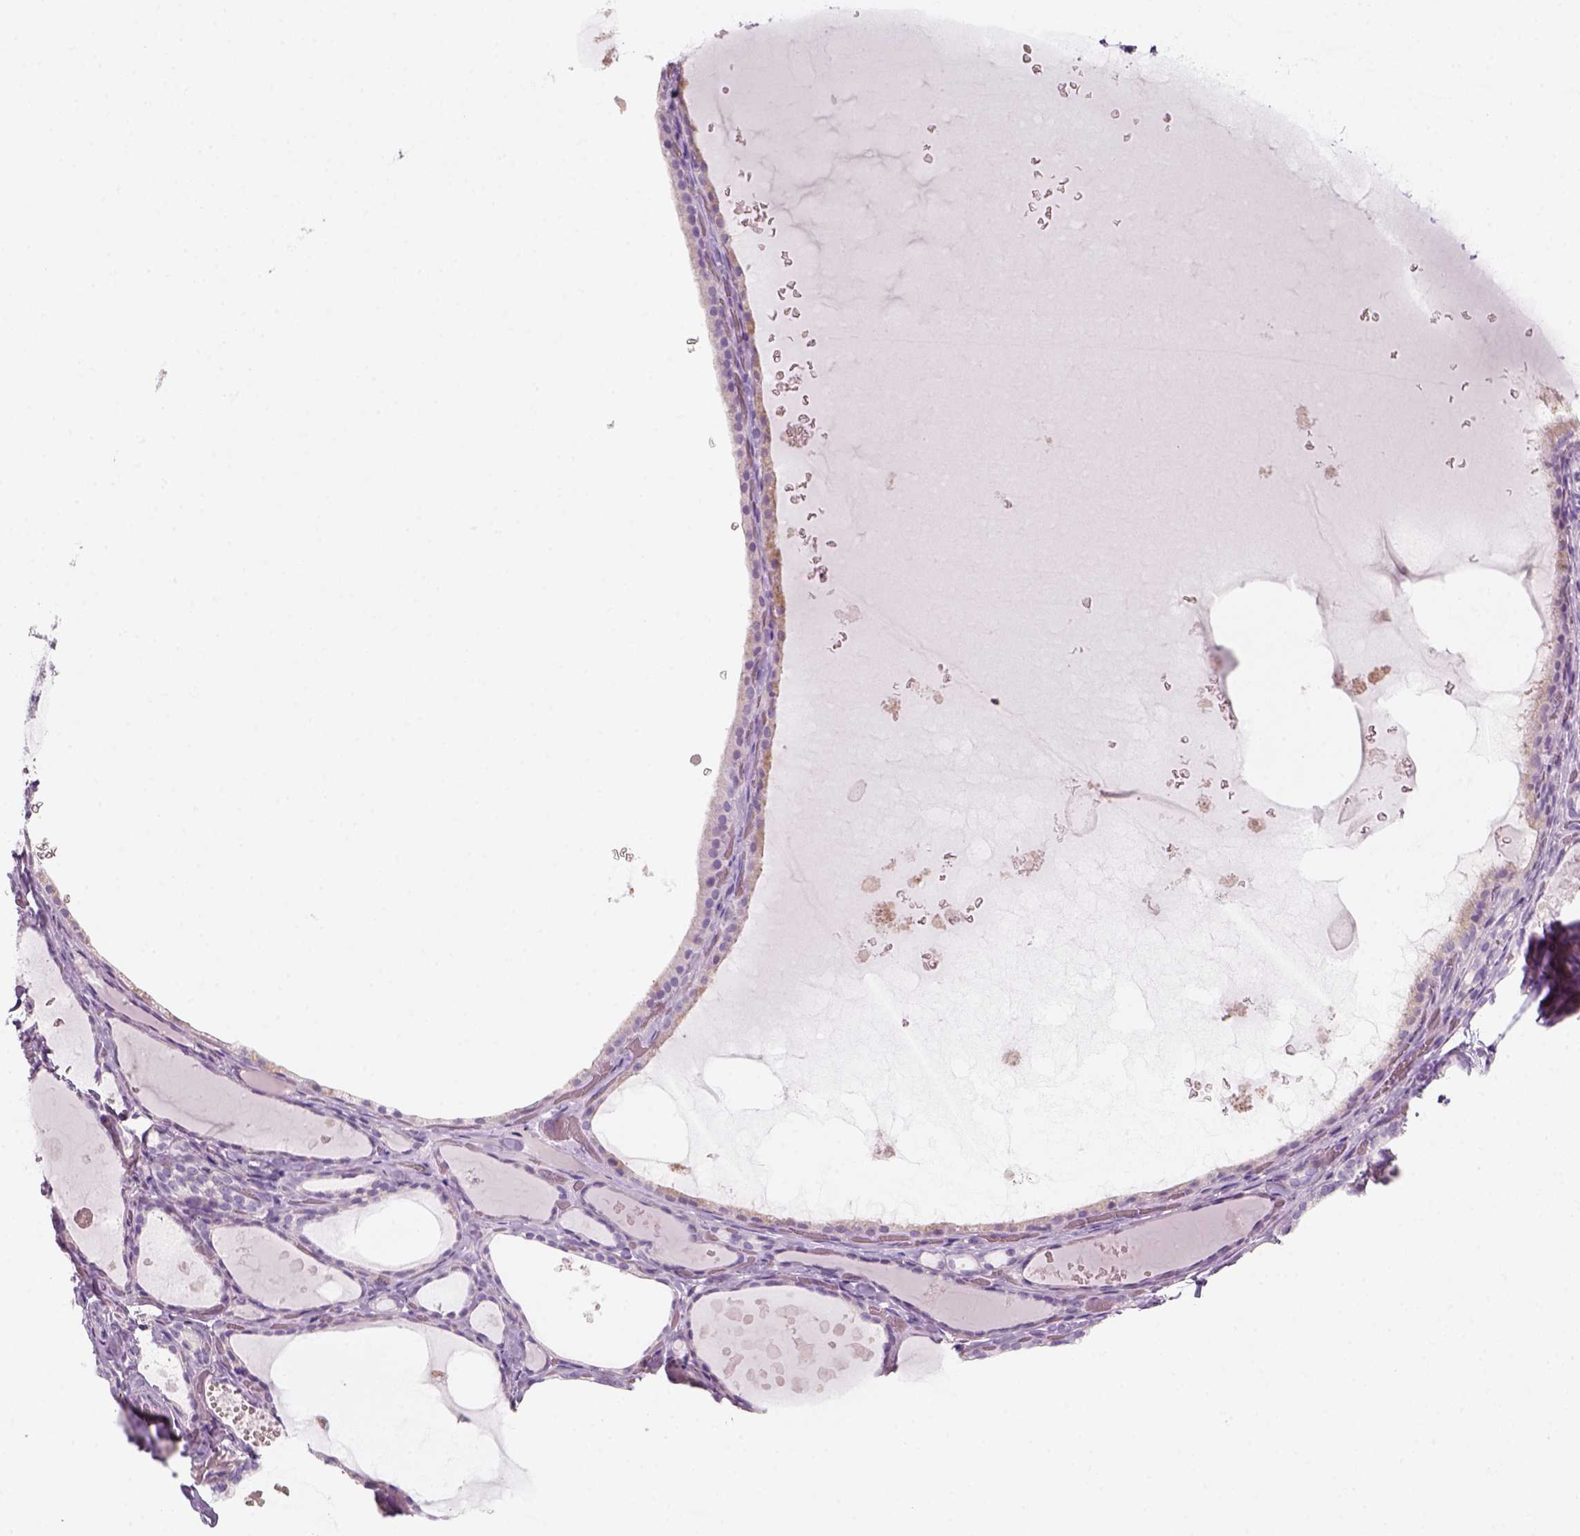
{"staining": {"intensity": "negative", "quantity": "none", "location": "none"}, "tissue": "thyroid gland", "cell_type": "Glandular cells", "image_type": "normal", "snomed": [{"axis": "morphology", "description": "Normal tissue, NOS"}, {"axis": "topography", "description": "Thyroid gland"}], "caption": "Glandular cells are negative for brown protein staining in unremarkable thyroid gland.", "gene": "KRT25", "patient": {"sex": "female", "age": 56}}